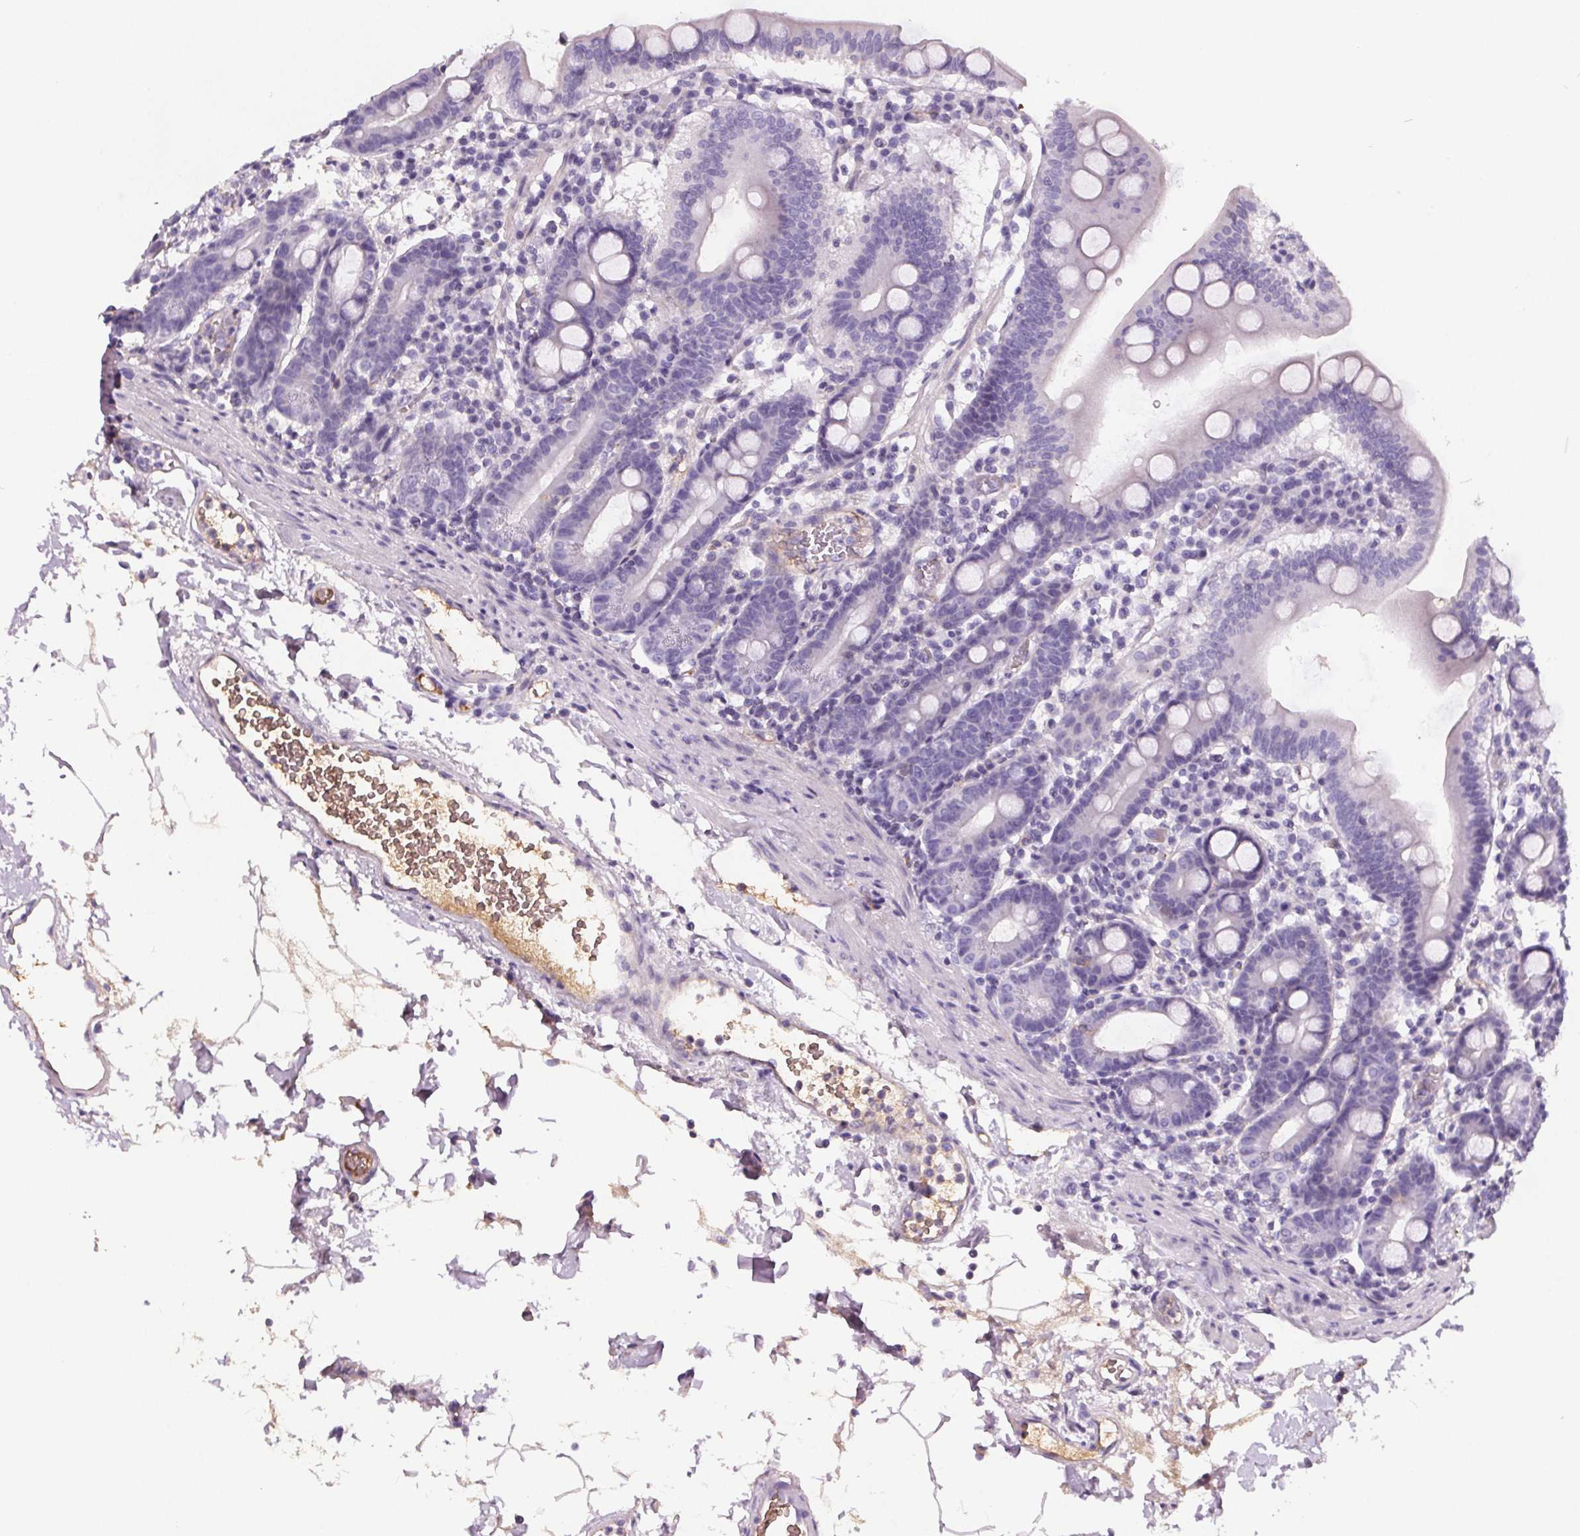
{"staining": {"intensity": "negative", "quantity": "none", "location": "none"}, "tissue": "duodenum", "cell_type": "Glandular cells", "image_type": "normal", "snomed": [{"axis": "morphology", "description": "Normal tissue, NOS"}, {"axis": "topography", "description": "Pancreas"}, {"axis": "topography", "description": "Duodenum"}], "caption": "A photomicrograph of duodenum stained for a protein shows no brown staining in glandular cells. (DAB (3,3'-diaminobenzidine) immunohistochemistry, high magnification).", "gene": "CD5L", "patient": {"sex": "male", "age": 59}}